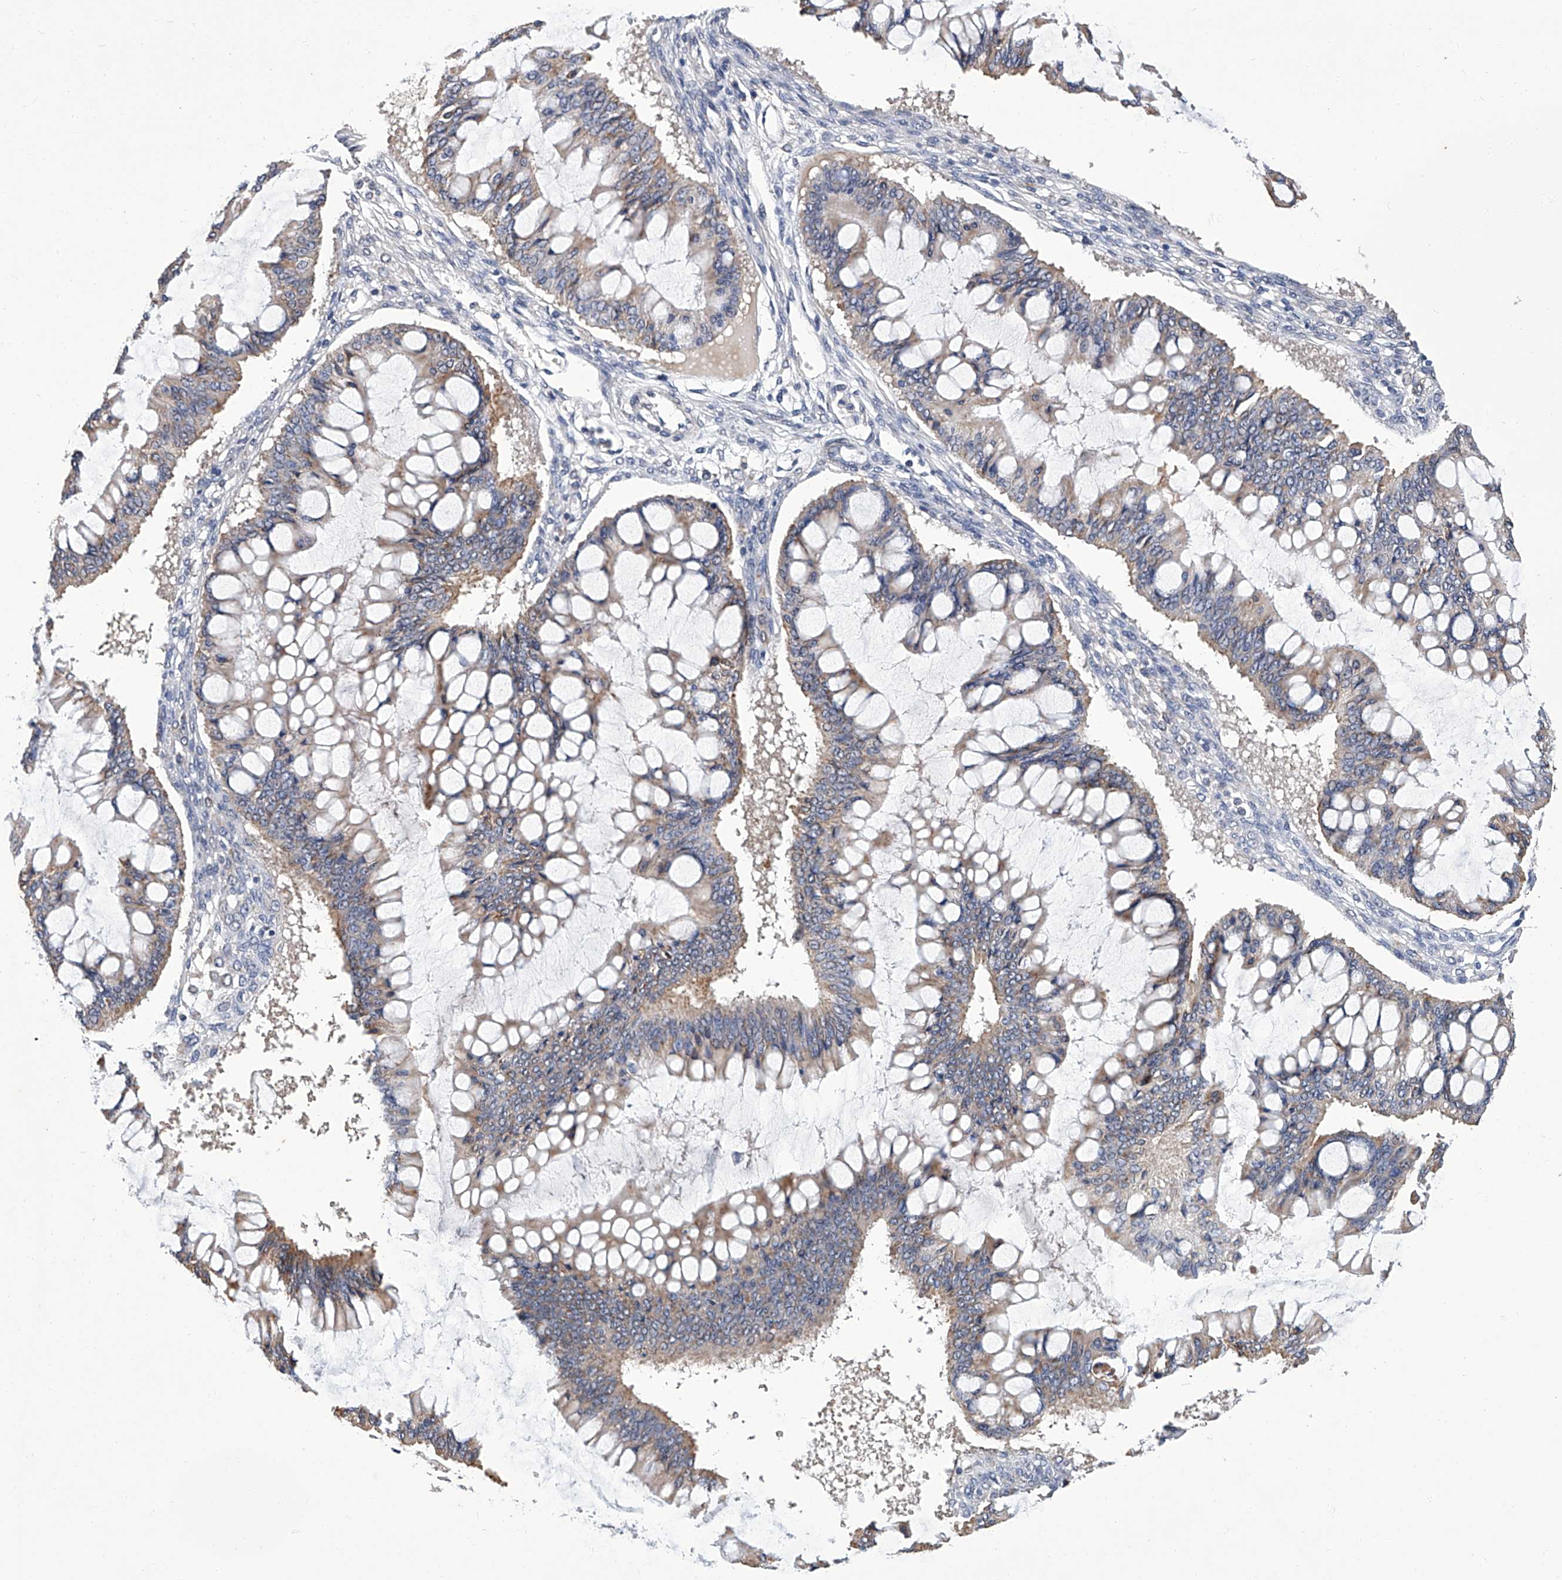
{"staining": {"intensity": "weak", "quantity": "25%-75%", "location": "cytoplasmic/membranous"}, "tissue": "ovarian cancer", "cell_type": "Tumor cells", "image_type": "cancer", "snomed": [{"axis": "morphology", "description": "Cystadenocarcinoma, mucinous, NOS"}, {"axis": "topography", "description": "Ovary"}], "caption": "Immunohistochemistry of ovarian cancer demonstrates low levels of weak cytoplasmic/membranous positivity in about 25%-75% of tumor cells.", "gene": "OAT", "patient": {"sex": "female", "age": 73}}